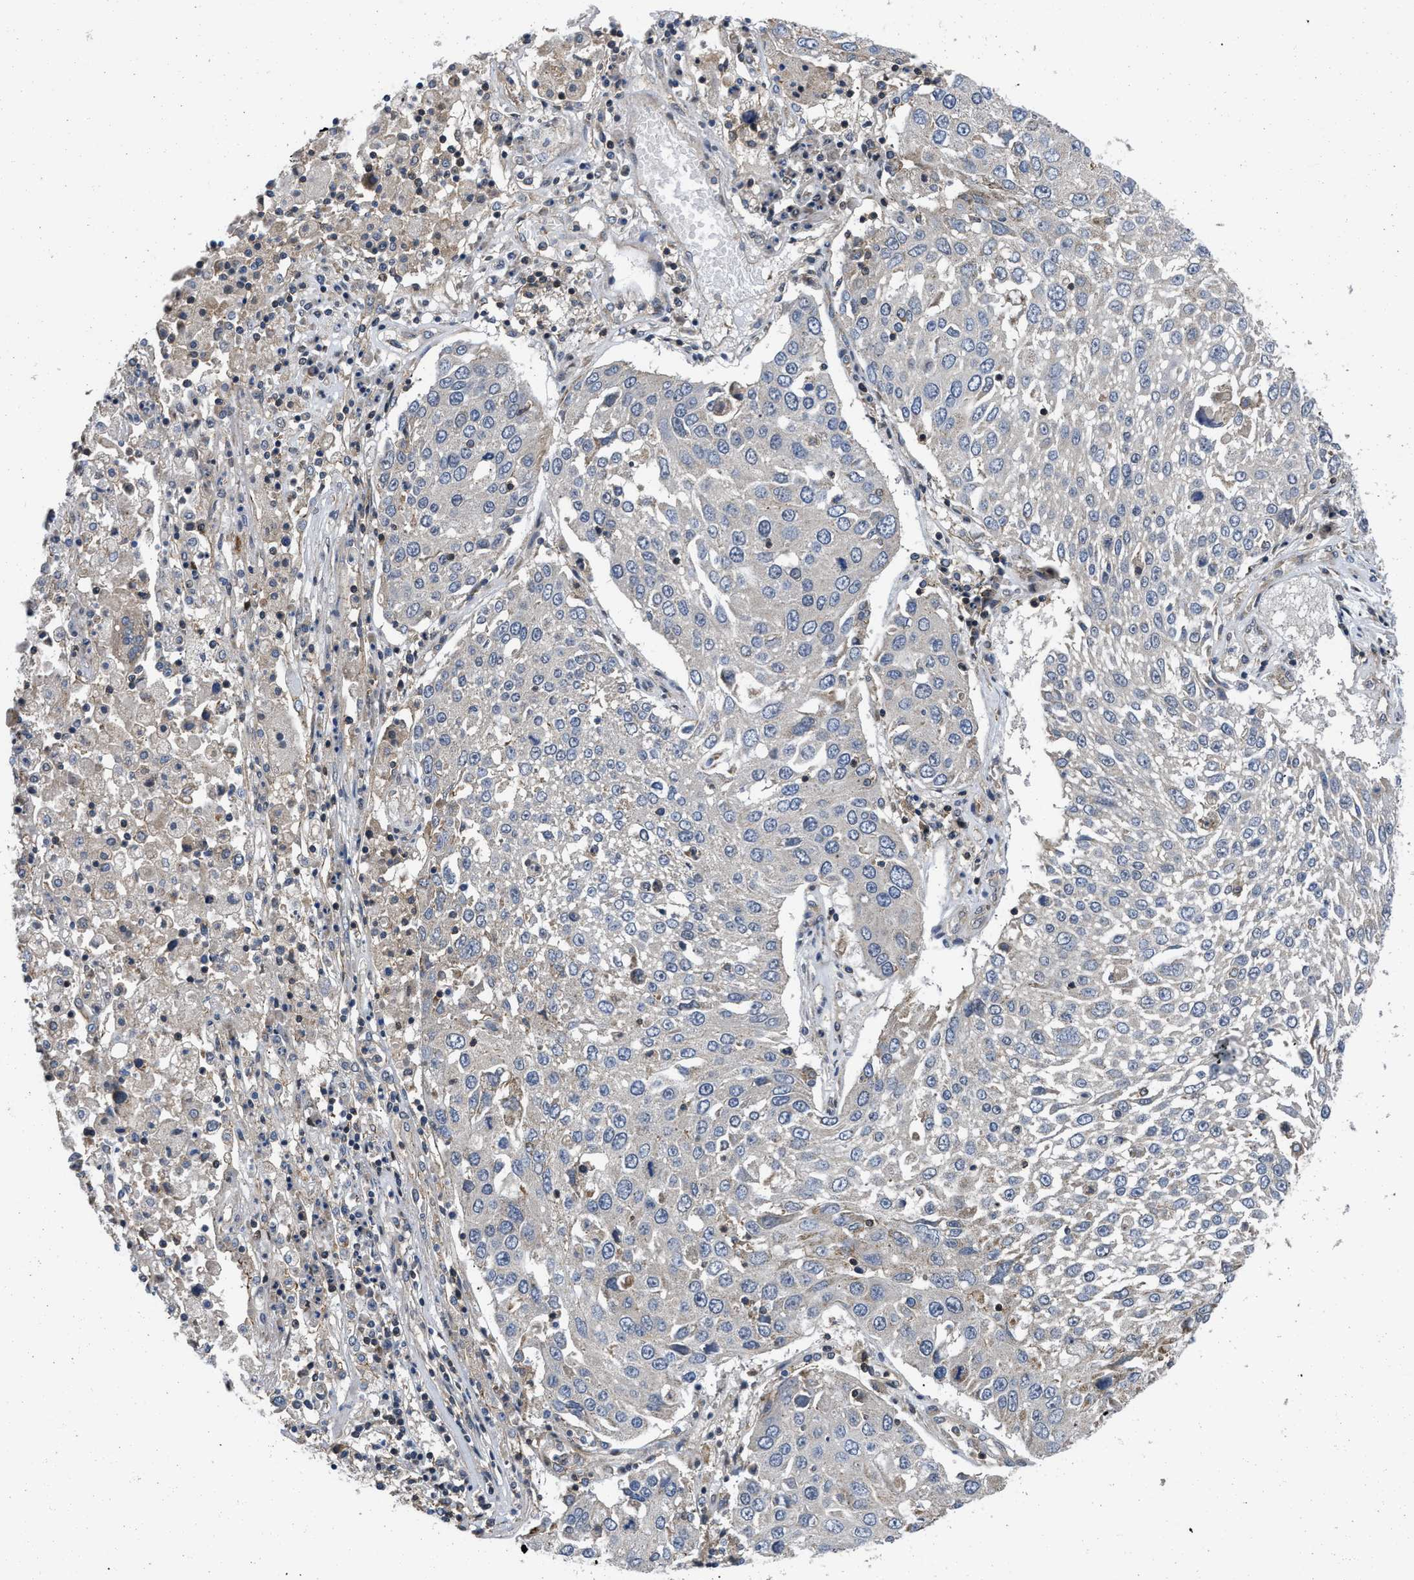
{"staining": {"intensity": "negative", "quantity": "none", "location": "none"}, "tissue": "lung cancer", "cell_type": "Tumor cells", "image_type": "cancer", "snomed": [{"axis": "morphology", "description": "Squamous cell carcinoma, NOS"}, {"axis": "topography", "description": "Lung"}], "caption": "There is no significant positivity in tumor cells of lung cancer.", "gene": "PRDM14", "patient": {"sex": "male", "age": 65}}